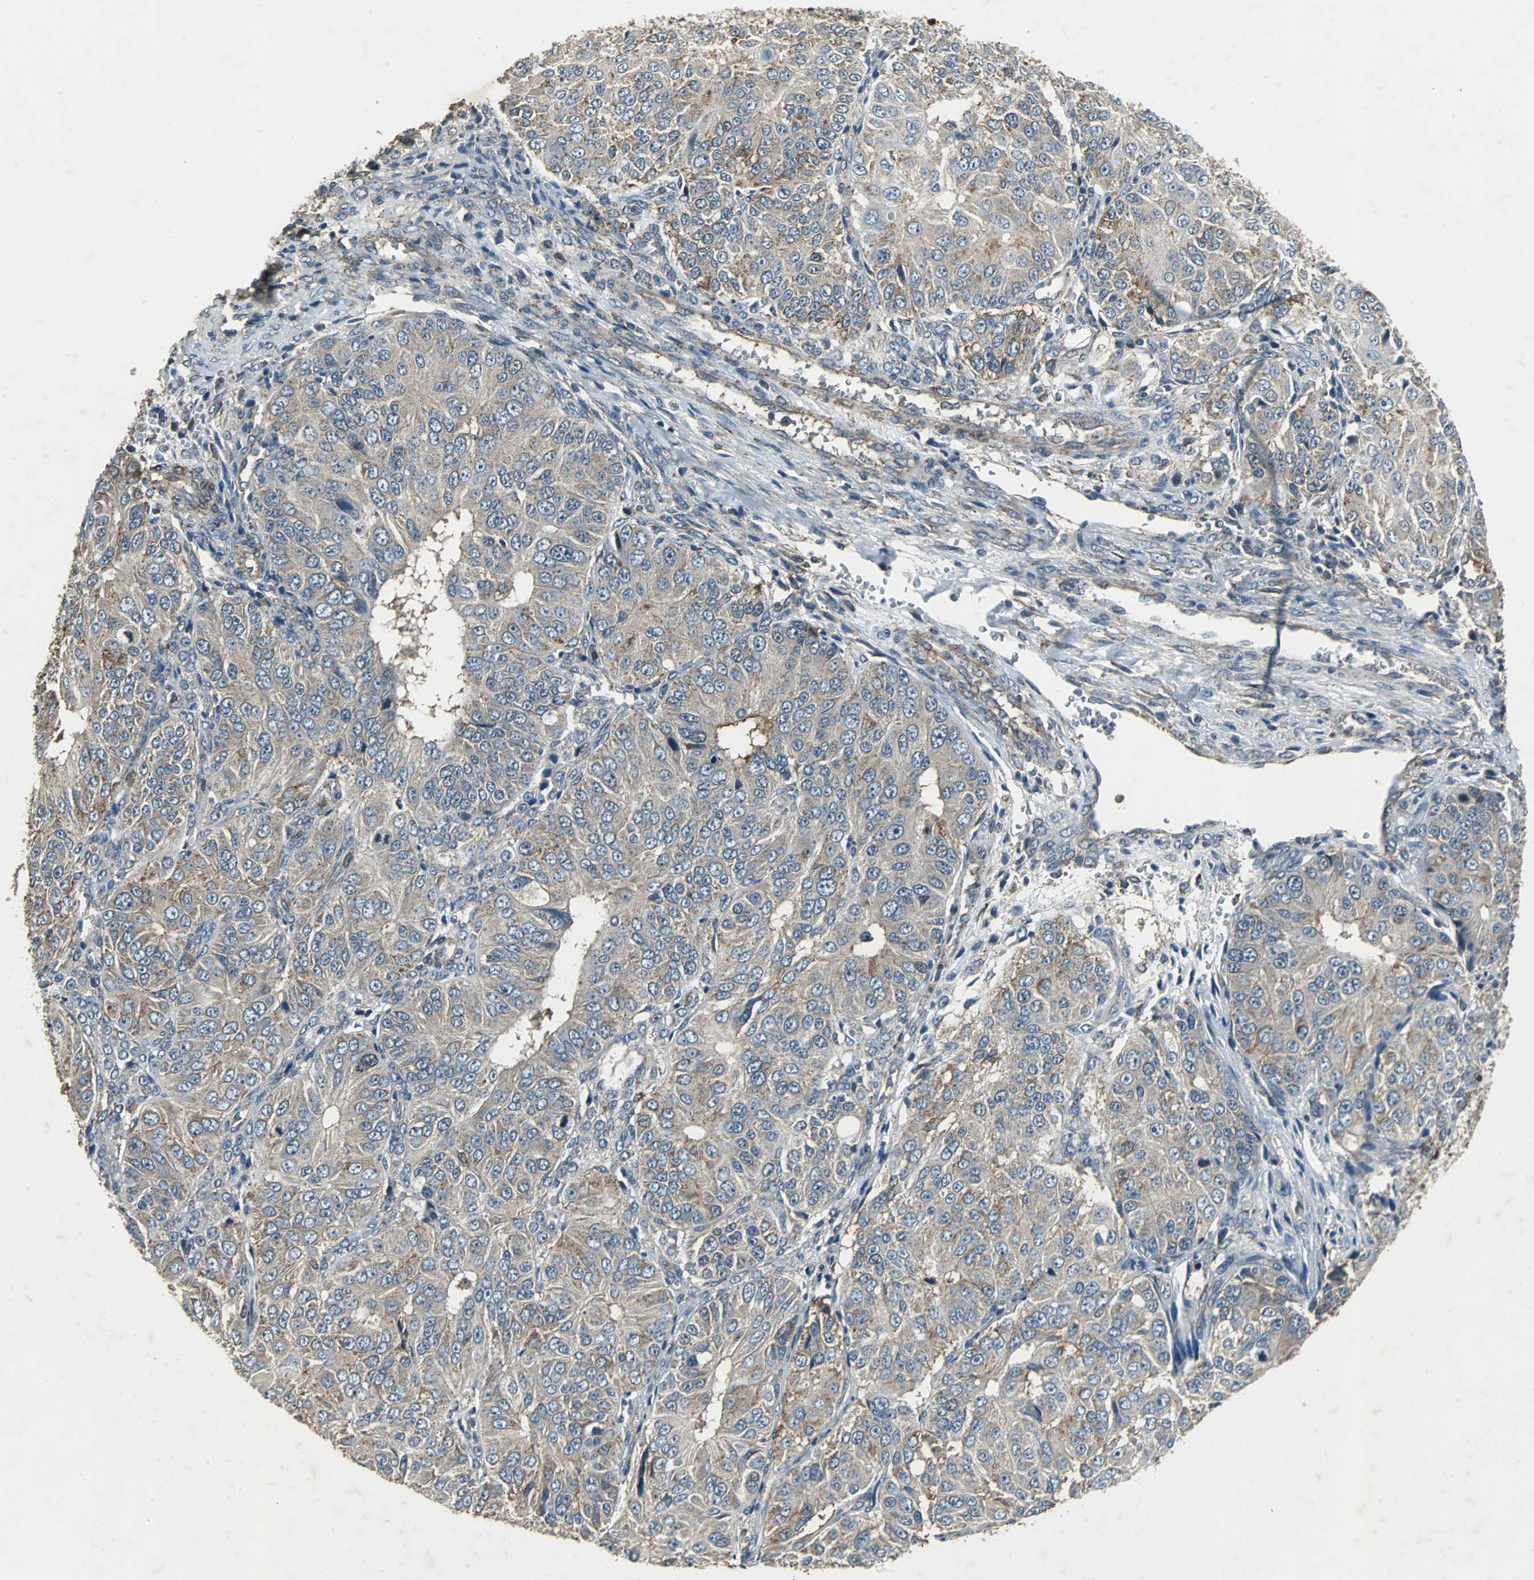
{"staining": {"intensity": "weak", "quantity": ">75%", "location": "cytoplasmic/membranous"}, "tissue": "ovarian cancer", "cell_type": "Tumor cells", "image_type": "cancer", "snomed": [{"axis": "morphology", "description": "Carcinoma, endometroid"}, {"axis": "topography", "description": "Ovary"}], "caption": "Ovarian endometroid carcinoma tissue shows weak cytoplasmic/membranous staining in about >75% of tumor cells (IHC, brightfield microscopy, high magnification).", "gene": "SOS1", "patient": {"sex": "female", "age": 51}}